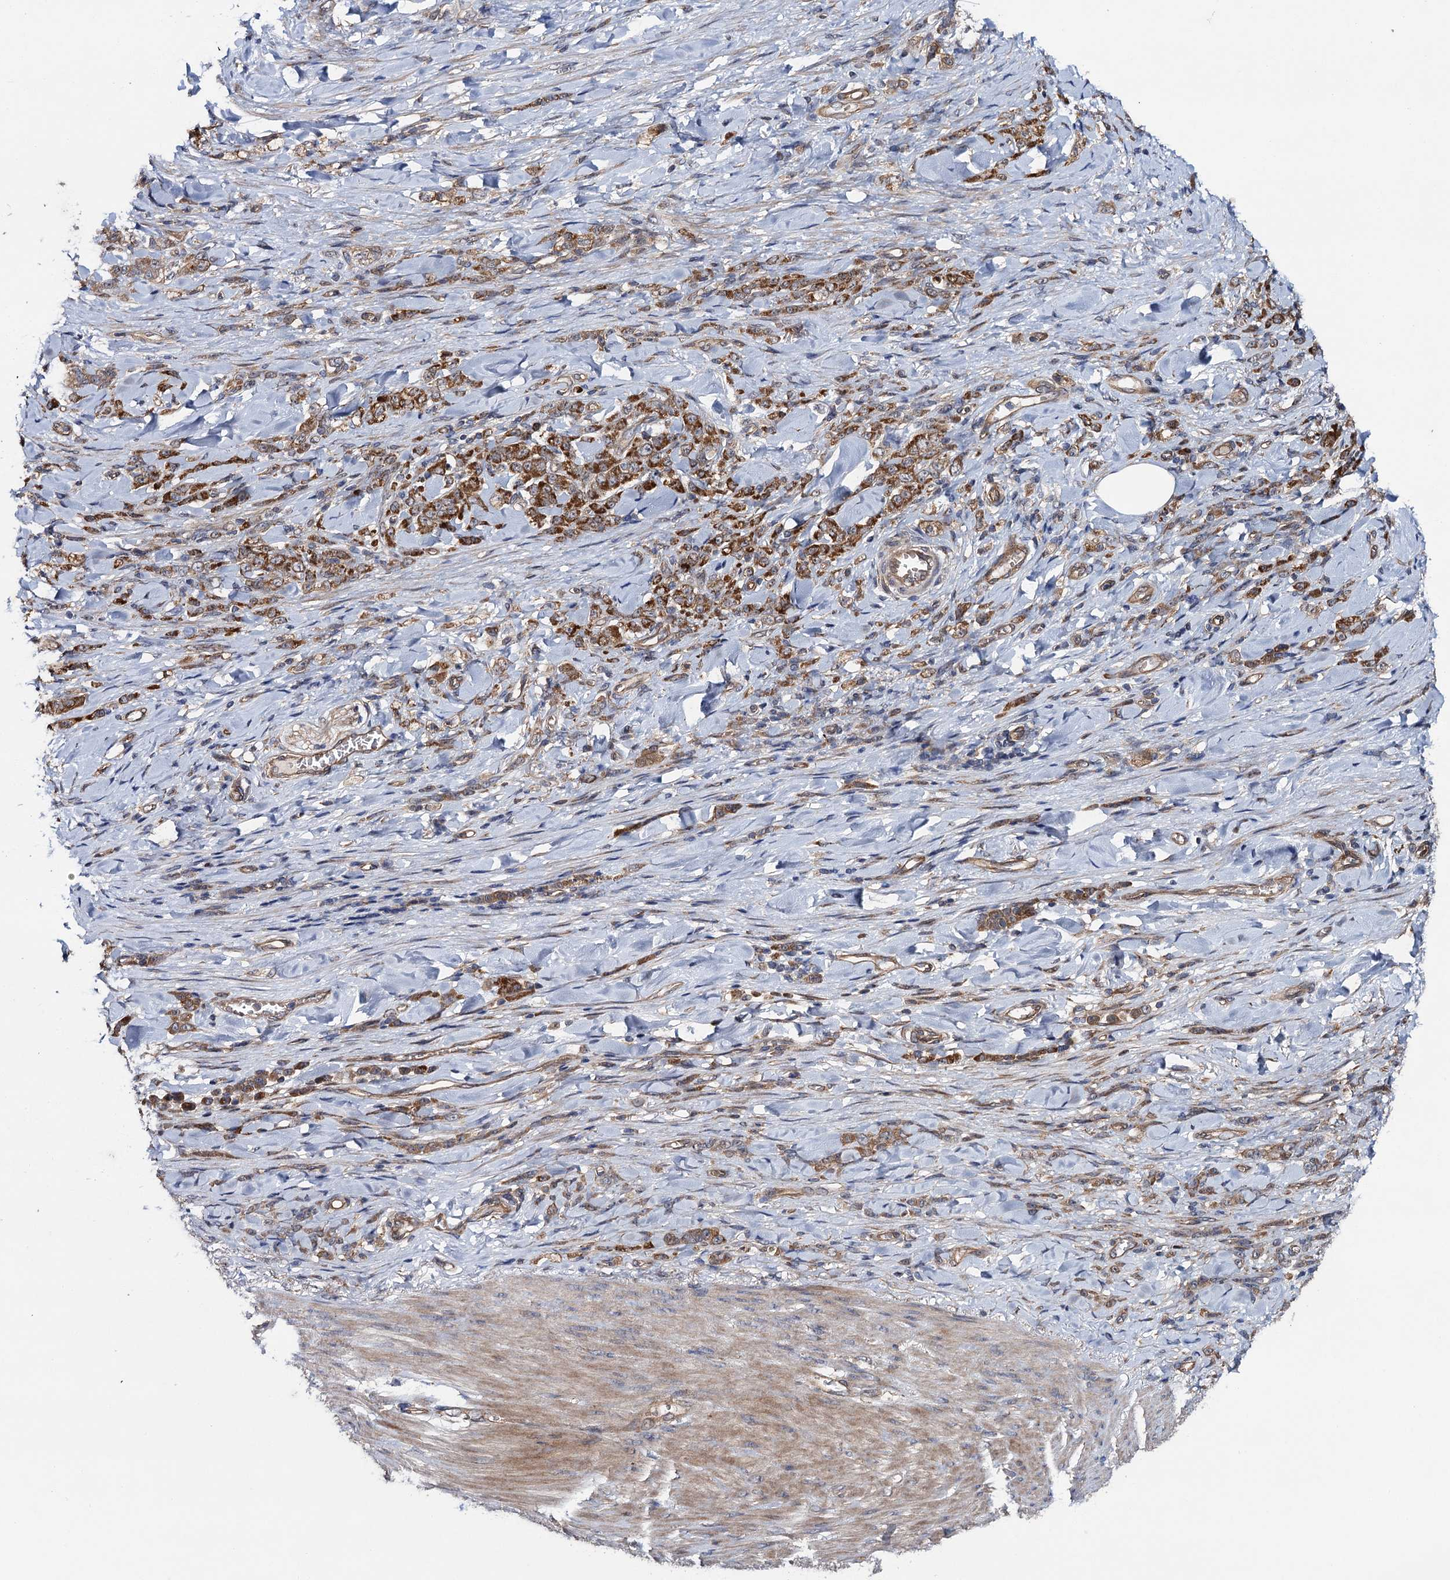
{"staining": {"intensity": "strong", "quantity": ">75%", "location": "cytoplasmic/membranous"}, "tissue": "stomach cancer", "cell_type": "Tumor cells", "image_type": "cancer", "snomed": [{"axis": "morphology", "description": "Normal tissue, NOS"}, {"axis": "morphology", "description": "Adenocarcinoma, NOS"}, {"axis": "topography", "description": "Stomach"}], "caption": "Protein staining reveals strong cytoplasmic/membranous staining in approximately >75% of tumor cells in stomach cancer. The protein of interest is stained brown, and the nuclei are stained in blue (DAB IHC with brightfield microscopy, high magnification).", "gene": "HAUS1", "patient": {"sex": "male", "age": 82}}